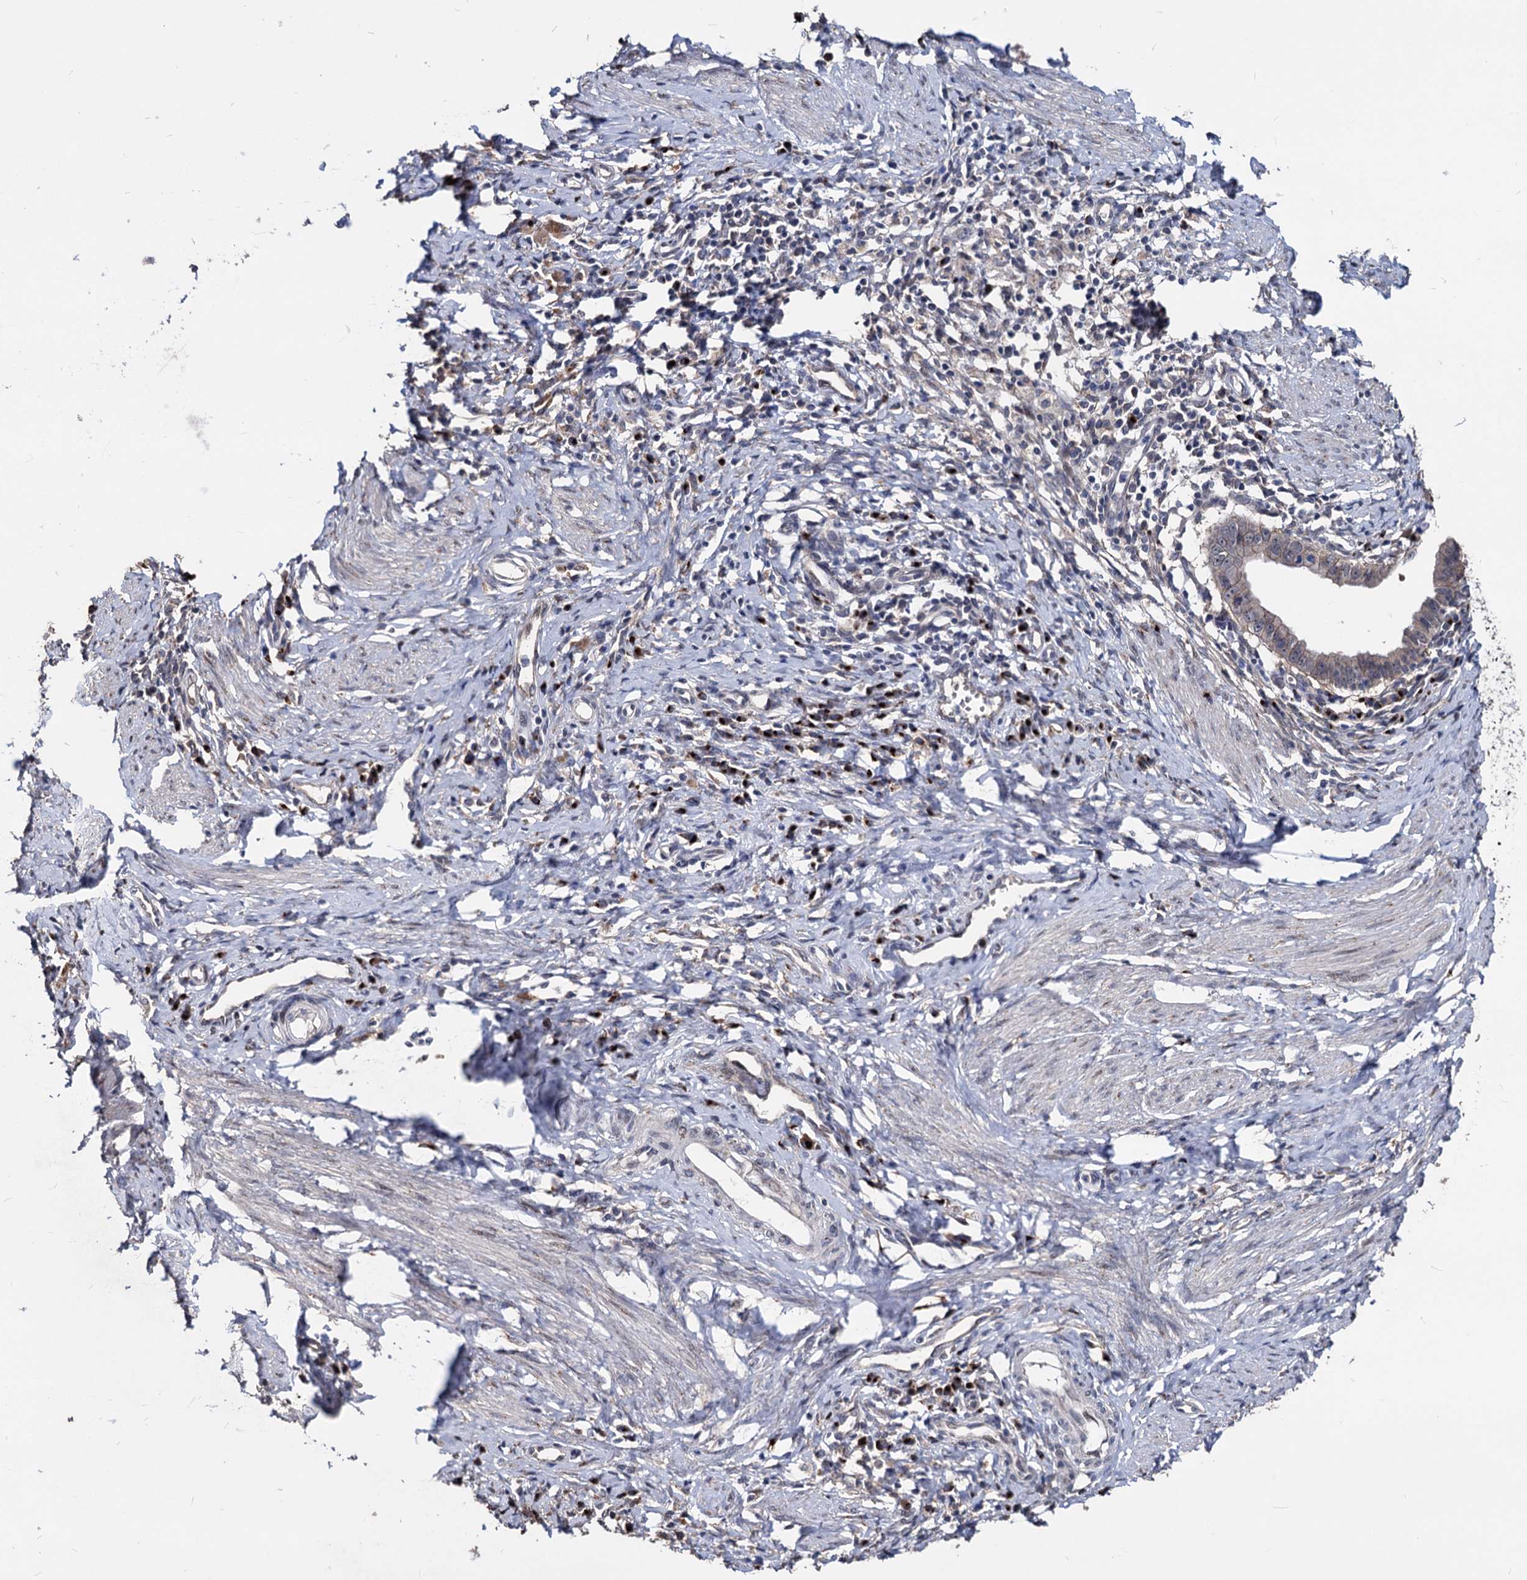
{"staining": {"intensity": "weak", "quantity": "25%-75%", "location": "cytoplasmic/membranous"}, "tissue": "cervical cancer", "cell_type": "Tumor cells", "image_type": "cancer", "snomed": [{"axis": "morphology", "description": "Adenocarcinoma, NOS"}, {"axis": "topography", "description": "Cervix"}], "caption": "Cervical cancer tissue displays weak cytoplasmic/membranous expression in about 25%-75% of tumor cells", "gene": "SMAGP", "patient": {"sex": "female", "age": 36}}